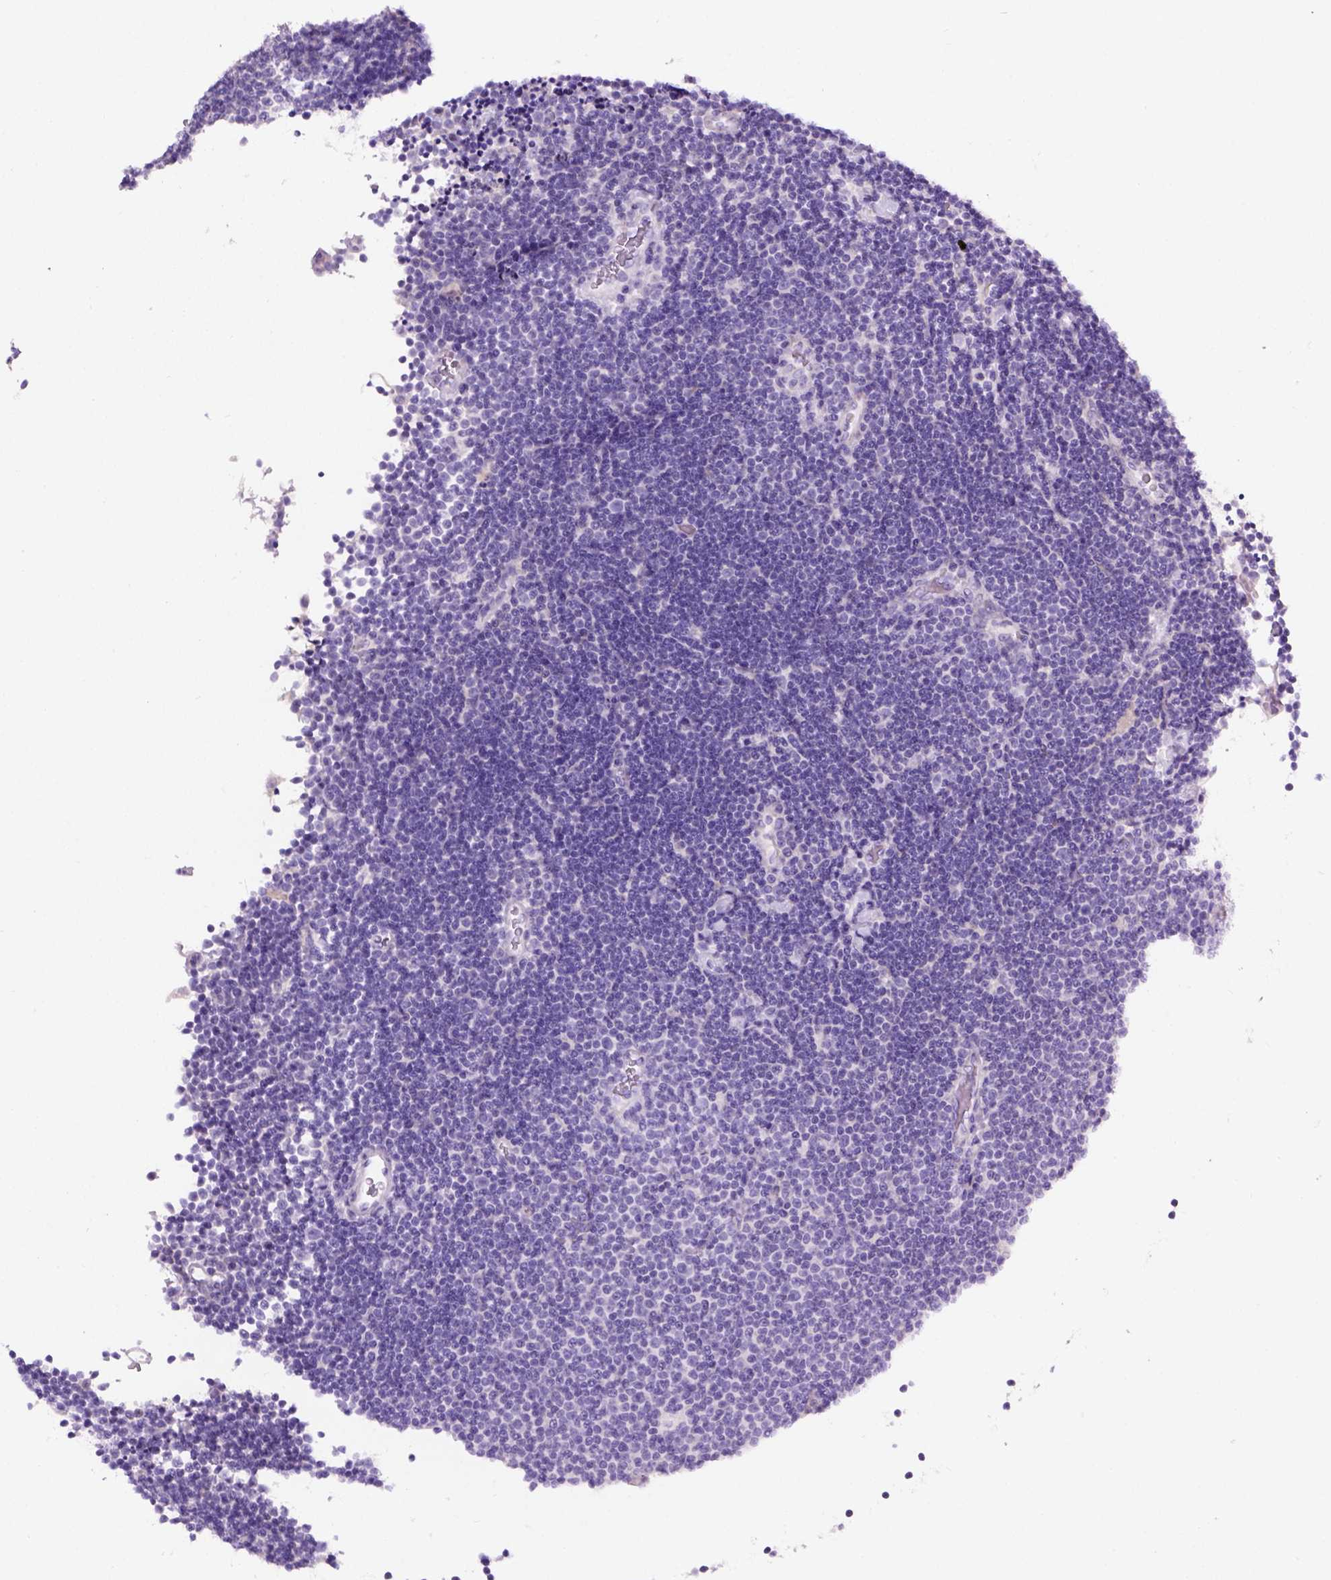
{"staining": {"intensity": "negative", "quantity": "none", "location": "none"}, "tissue": "lymphoma", "cell_type": "Tumor cells", "image_type": "cancer", "snomed": [{"axis": "morphology", "description": "Malignant lymphoma, non-Hodgkin's type, Low grade"}, {"axis": "topography", "description": "Brain"}], "caption": "Immunohistochemistry photomicrograph of human lymphoma stained for a protein (brown), which exhibits no expression in tumor cells.", "gene": "GABRB2", "patient": {"sex": "female", "age": 66}}